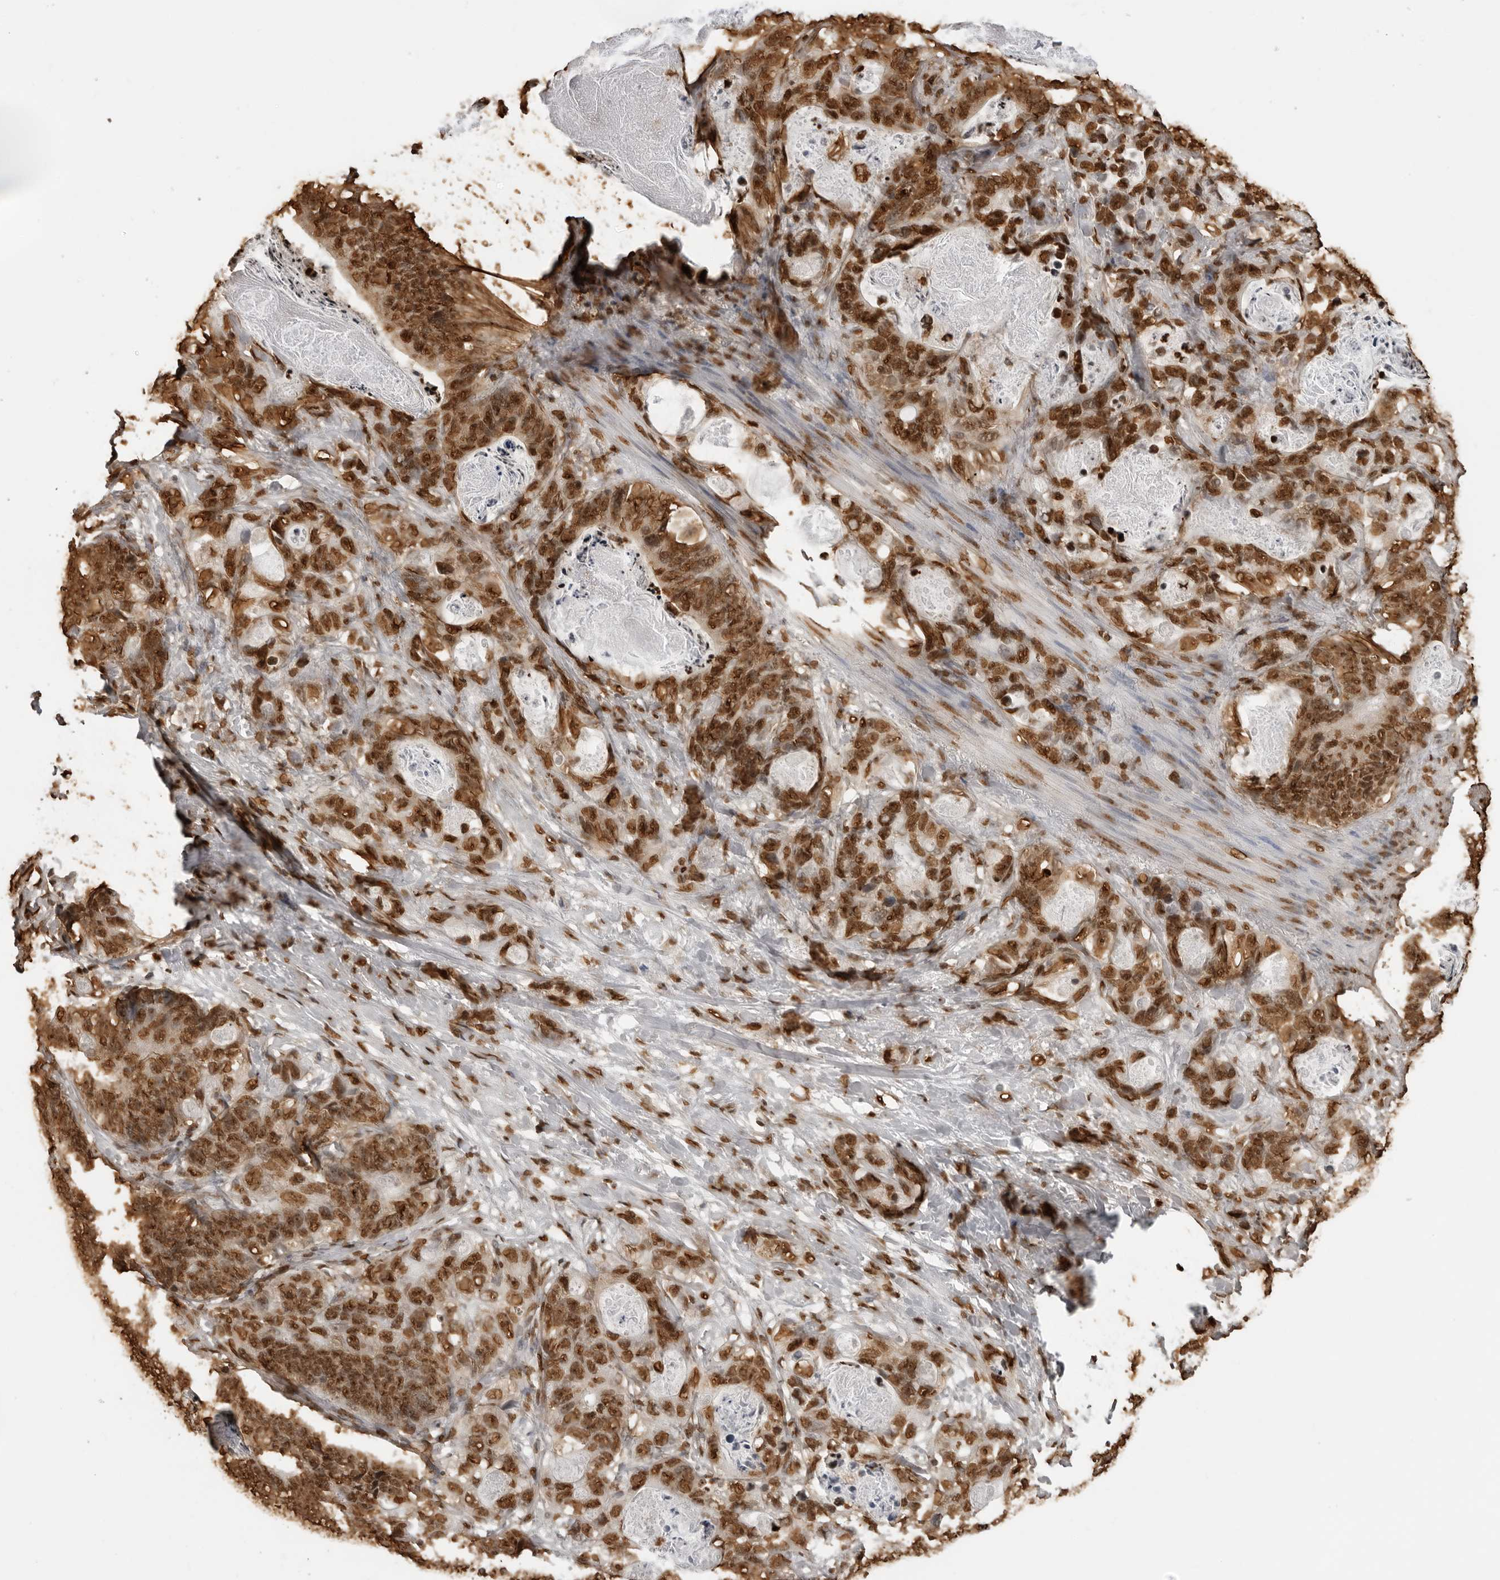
{"staining": {"intensity": "strong", "quantity": ">75%", "location": "nuclear"}, "tissue": "stomach cancer", "cell_type": "Tumor cells", "image_type": "cancer", "snomed": [{"axis": "morphology", "description": "Normal tissue, NOS"}, {"axis": "morphology", "description": "Adenocarcinoma, NOS"}, {"axis": "topography", "description": "Stomach"}], "caption": "The image reveals staining of stomach cancer, revealing strong nuclear protein staining (brown color) within tumor cells.", "gene": "ZFP91", "patient": {"sex": "female", "age": 89}}